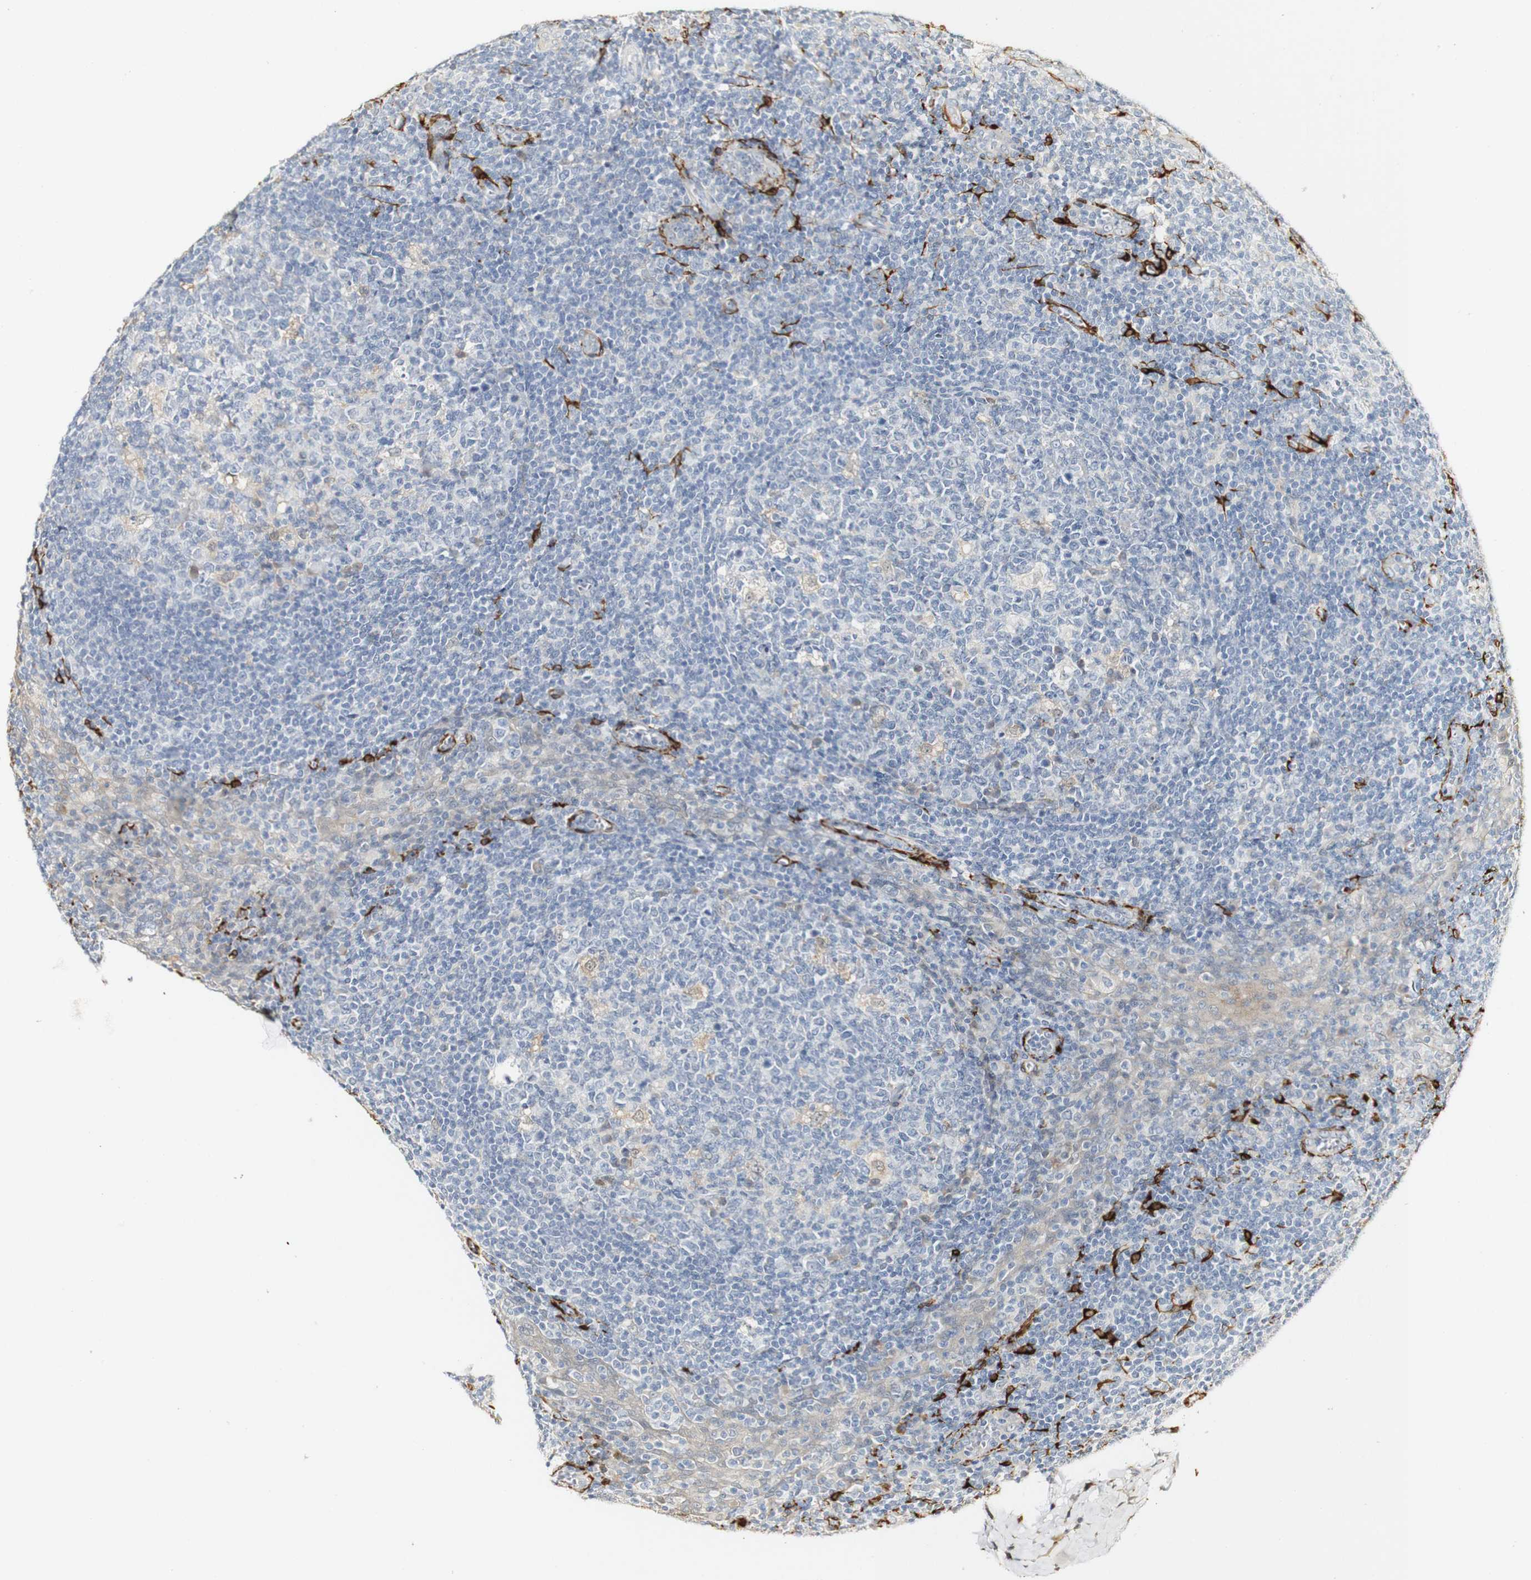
{"staining": {"intensity": "weak", "quantity": "<25%", "location": "cytoplasmic/membranous"}, "tissue": "tonsil", "cell_type": "Germinal center cells", "image_type": "normal", "snomed": [{"axis": "morphology", "description": "Normal tissue, NOS"}, {"axis": "topography", "description": "Tonsil"}], "caption": "Germinal center cells show no significant positivity in normal tonsil. The staining was performed using DAB (3,3'-diaminobenzidine) to visualize the protein expression in brown, while the nuclei were stained in blue with hematoxylin (Magnification: 20x).", "gene": "FMO3", "patient": {"sex": "male", "age": 31}}